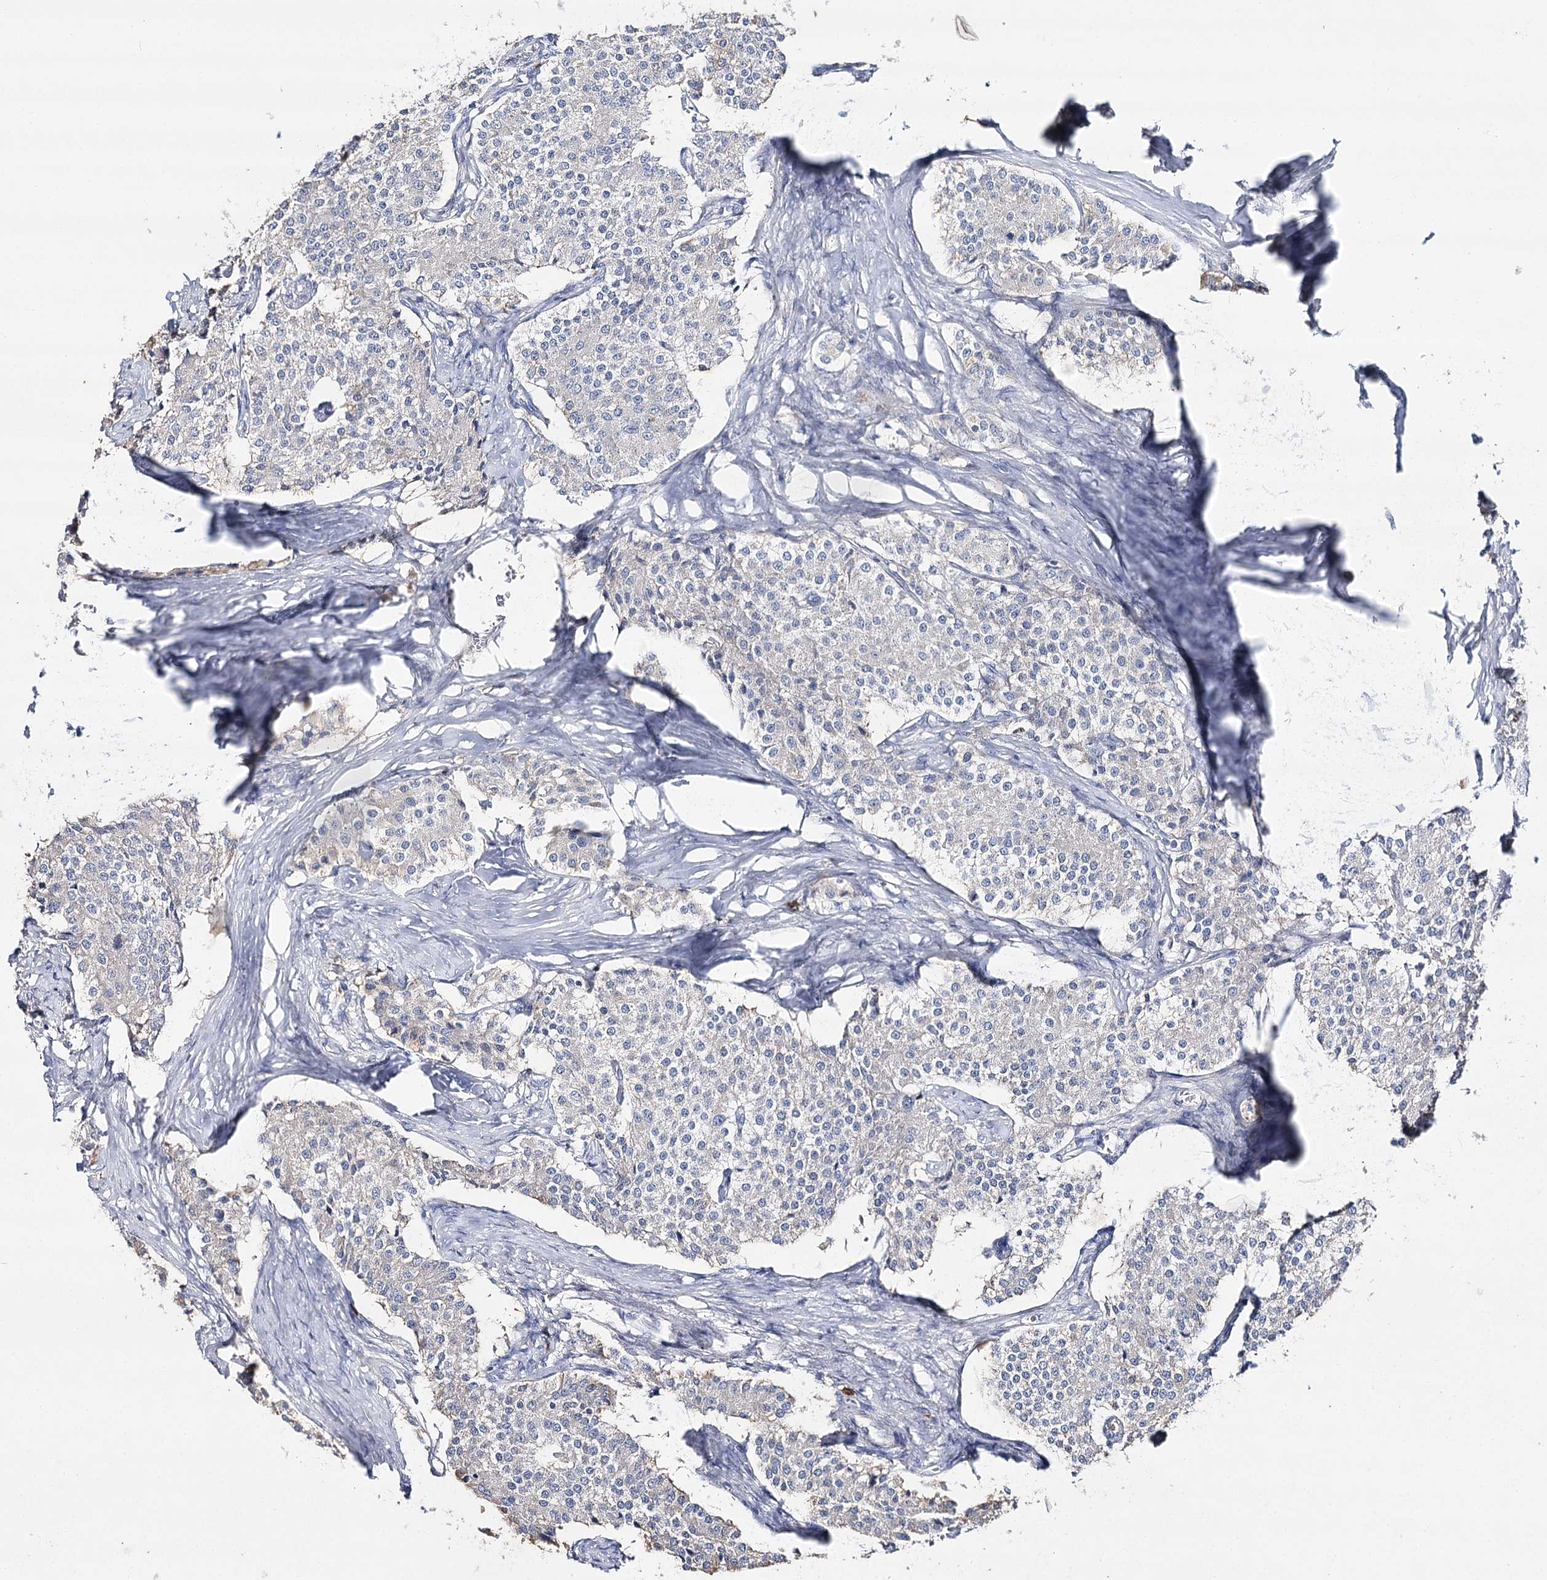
{"staining": {"intensity": "negative", "quantity": "none", "location": "none"}, "tissue": "carcinoid", "cell_type": "Tumor cells", "image_type": "cancer", "snomed": [{"axis": "morphology", "description": "Carcinoid, malignant, NOS"}, {"axis": "topography", "description": "Colon"}], "caption": "Protein analysis of carcinoid exhibits no significant staining in tumor cells. The staining is performed using DAB (3,3'-diaminobenzidine) brown chromogen with nuclei counter-stained in using hematoxylin.", "gene": "IL1RAP", "patient": {"sex": "female", "age": 52}}